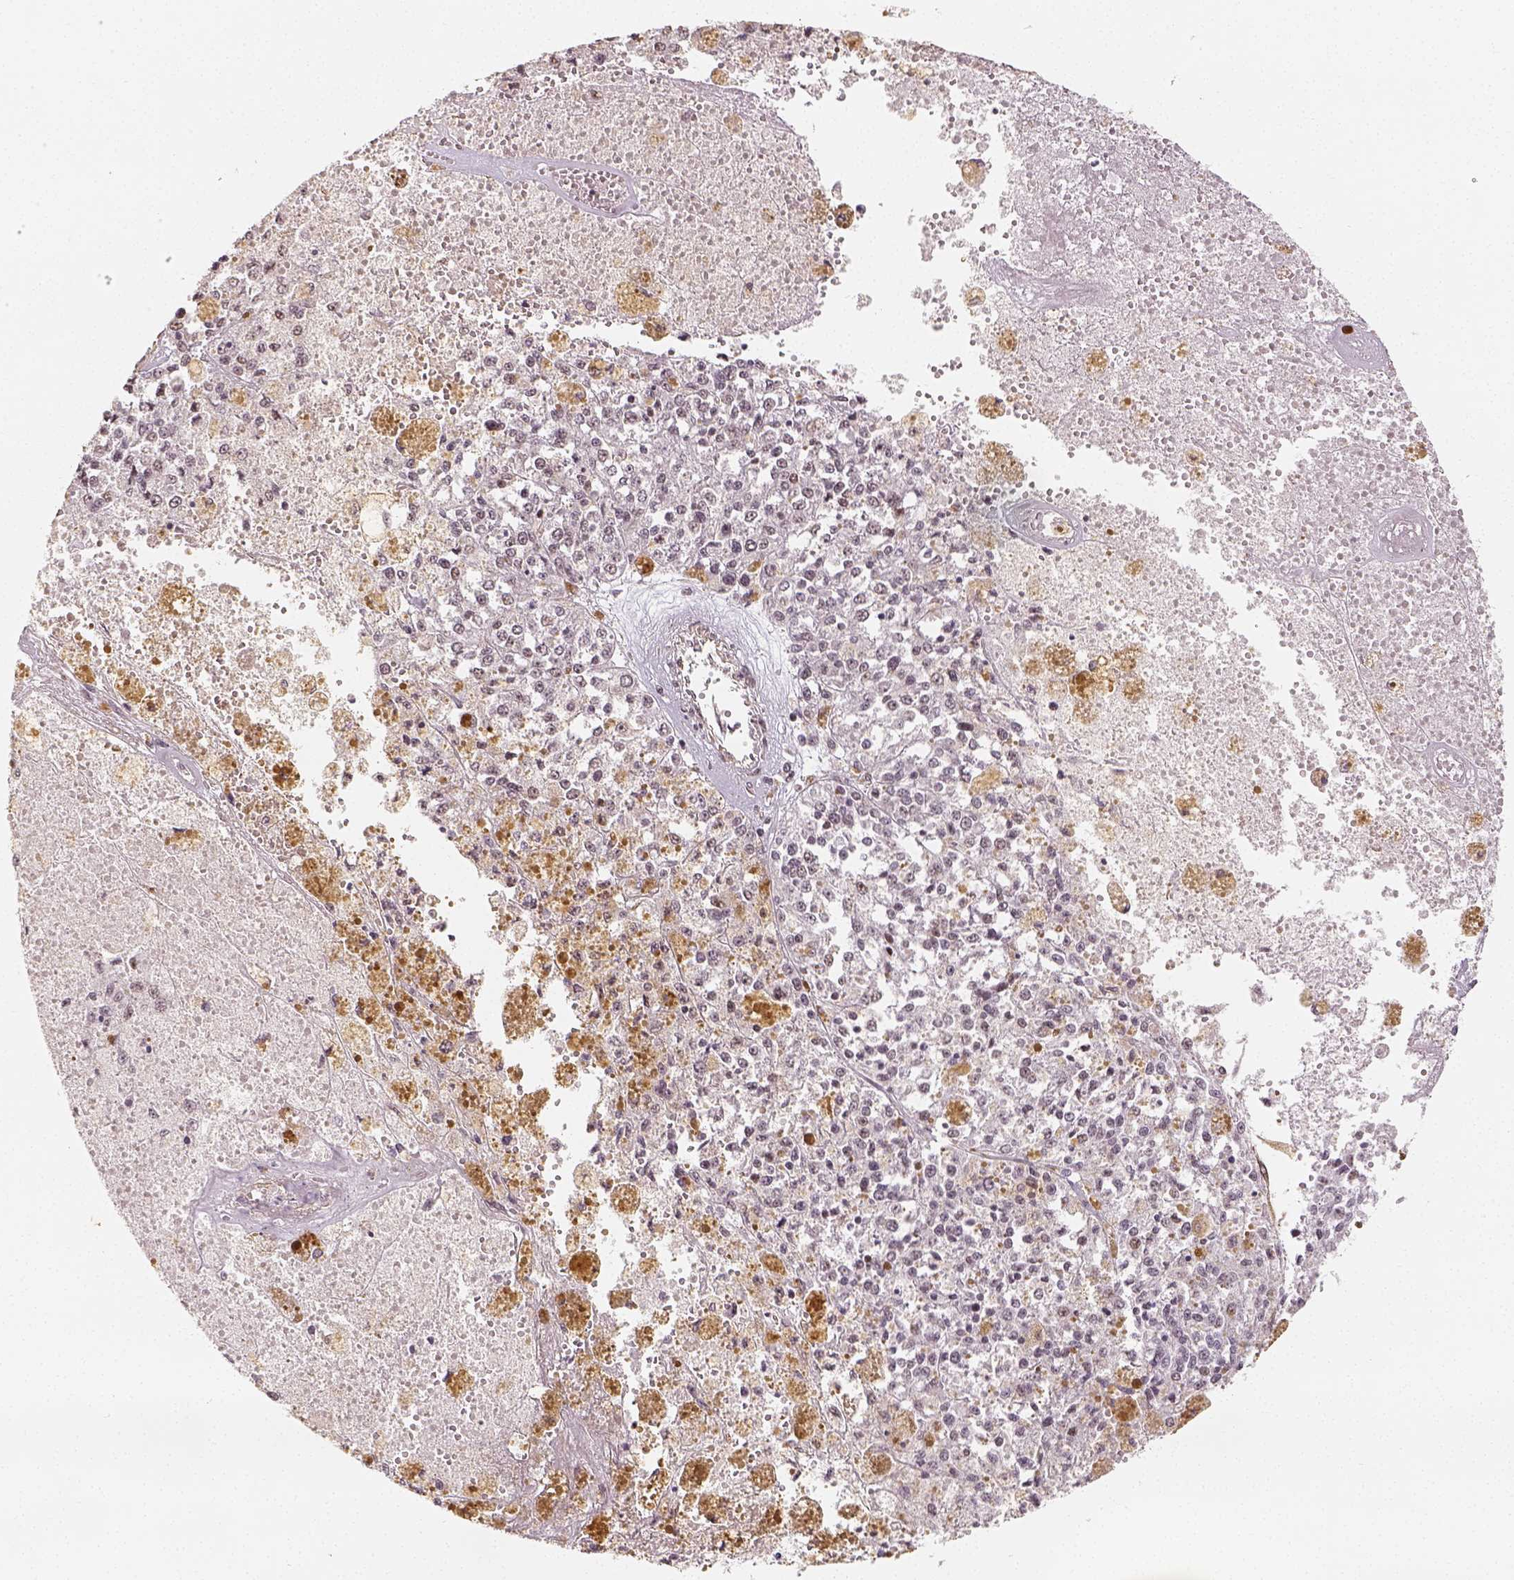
{"staining": {"intensity": "weak", "quantity": "<25%", "location": "nuclear"}, "tissue": "melanoma", "cell_type": "Tumor cells", "image_type": "cancer", "snomed": [{"axis": "morphology", "description": "Malignant melanoma, Metastatic site"}, {"axis": "topography", "description": "Lymph node"}], "caption": "High magnification brightfield microscopy of melanoma stained with DAB (3,3'-diaminobenzidine) (brown) and counterstained with hematoxylin (blue): tumor cells show no significant staining.", "gene": "HDAC1", "patient": {"sex": "female", "age": 64}}